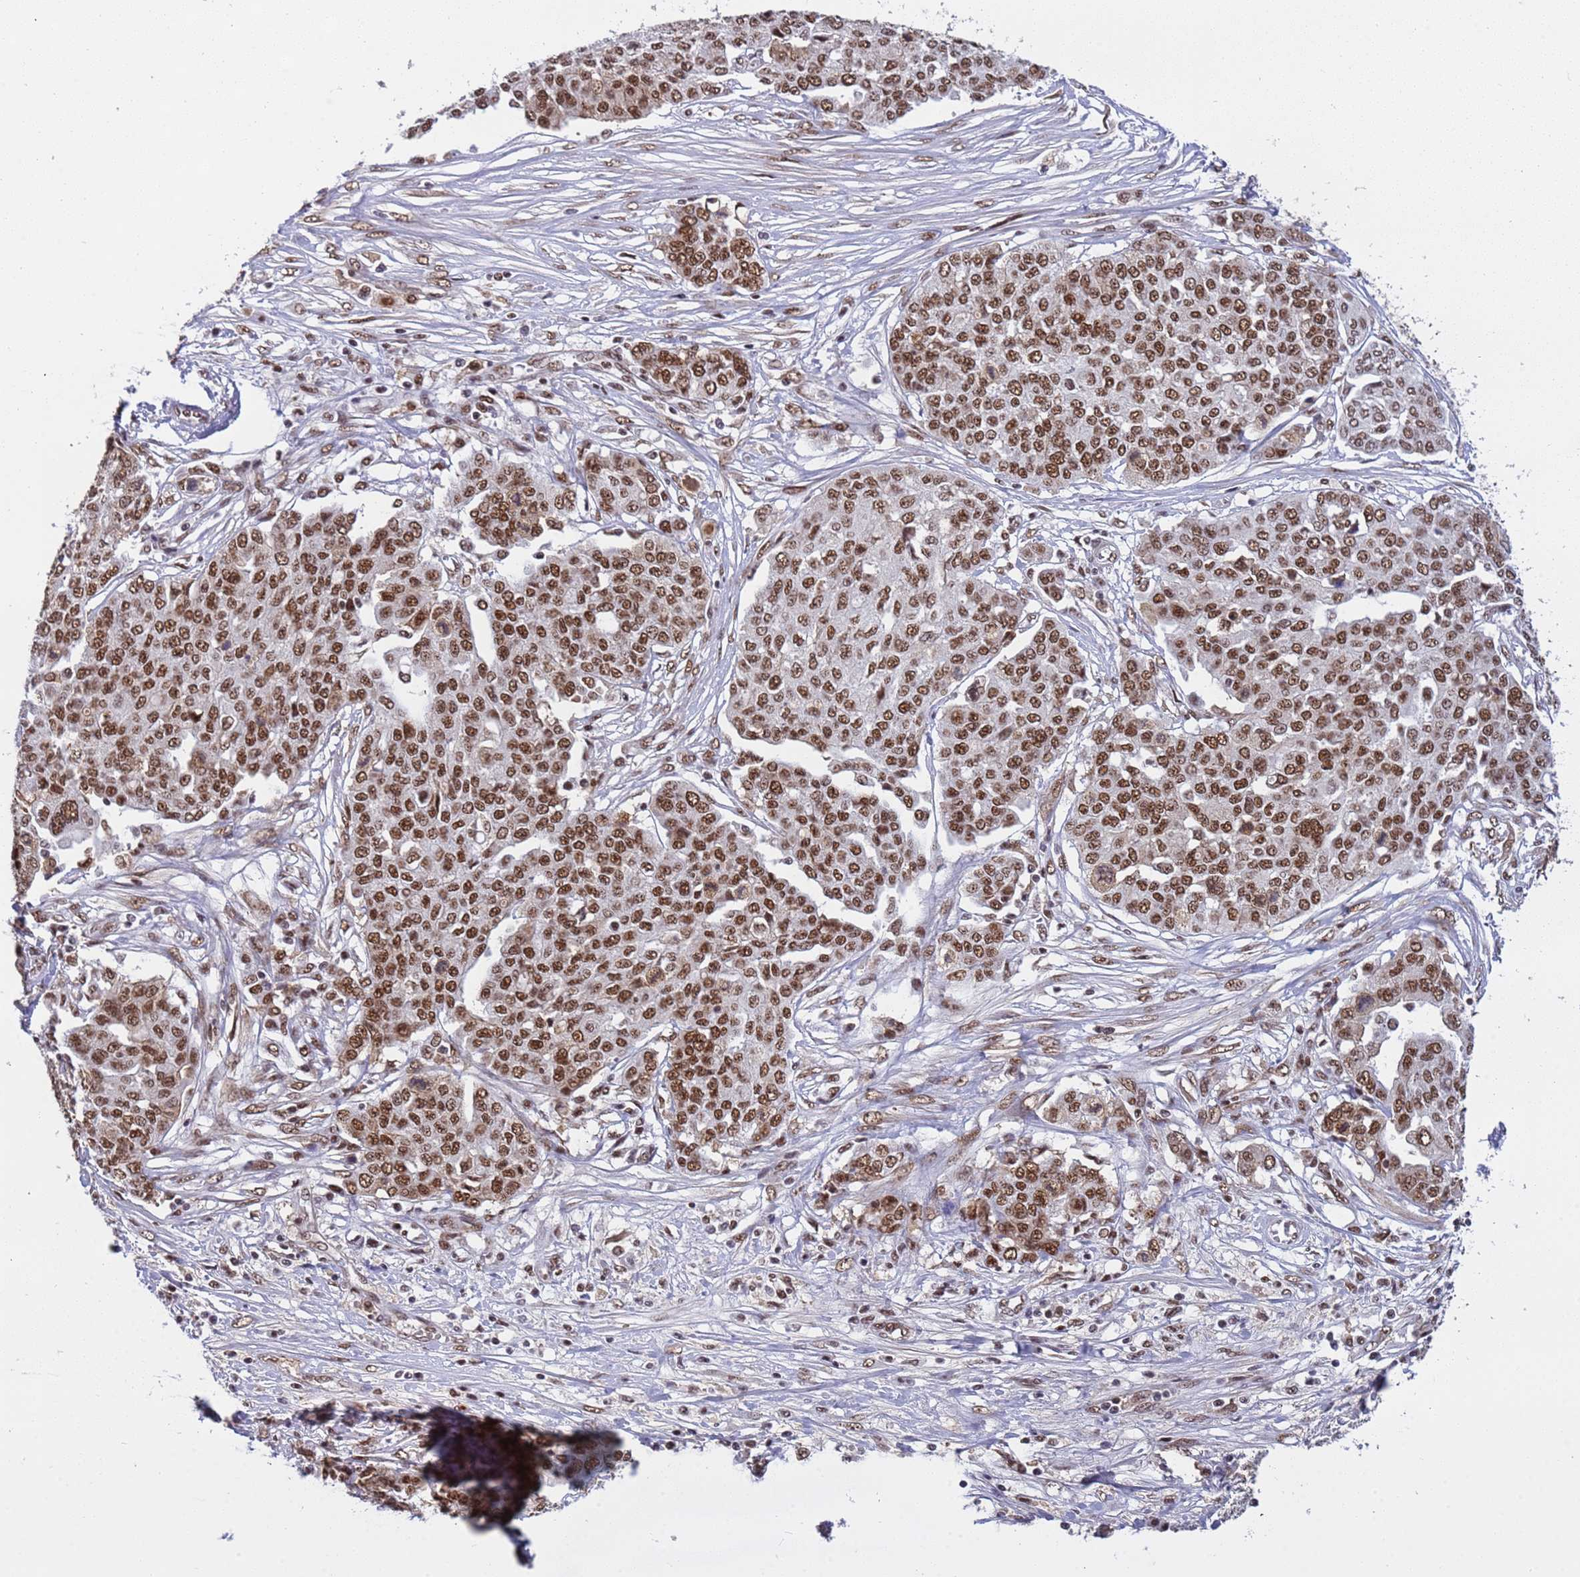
{"staining": {"intensity": "strong", "quantity": ">75%", "location": "nuclear"}, "tissue": "ovarian cancer", "cell_type": "Tumor cells", "image_type": "cancer", "snomed": [{"axis": "morphology", "description": "Cystadenocarcinoma, serous, NOS"}, {"axis": "topography", "description": "Soft tissue"}, {"axis": "topography", "description": "Ovary"}], "caption": "This is a micrograph of IHC staining of serous cystadenocarcinoma (ovarian), which shows strong positivity in the nuclear of tumor cells.", "gene": "SRRT", "patient": {"sex": "female", "age": 57}}